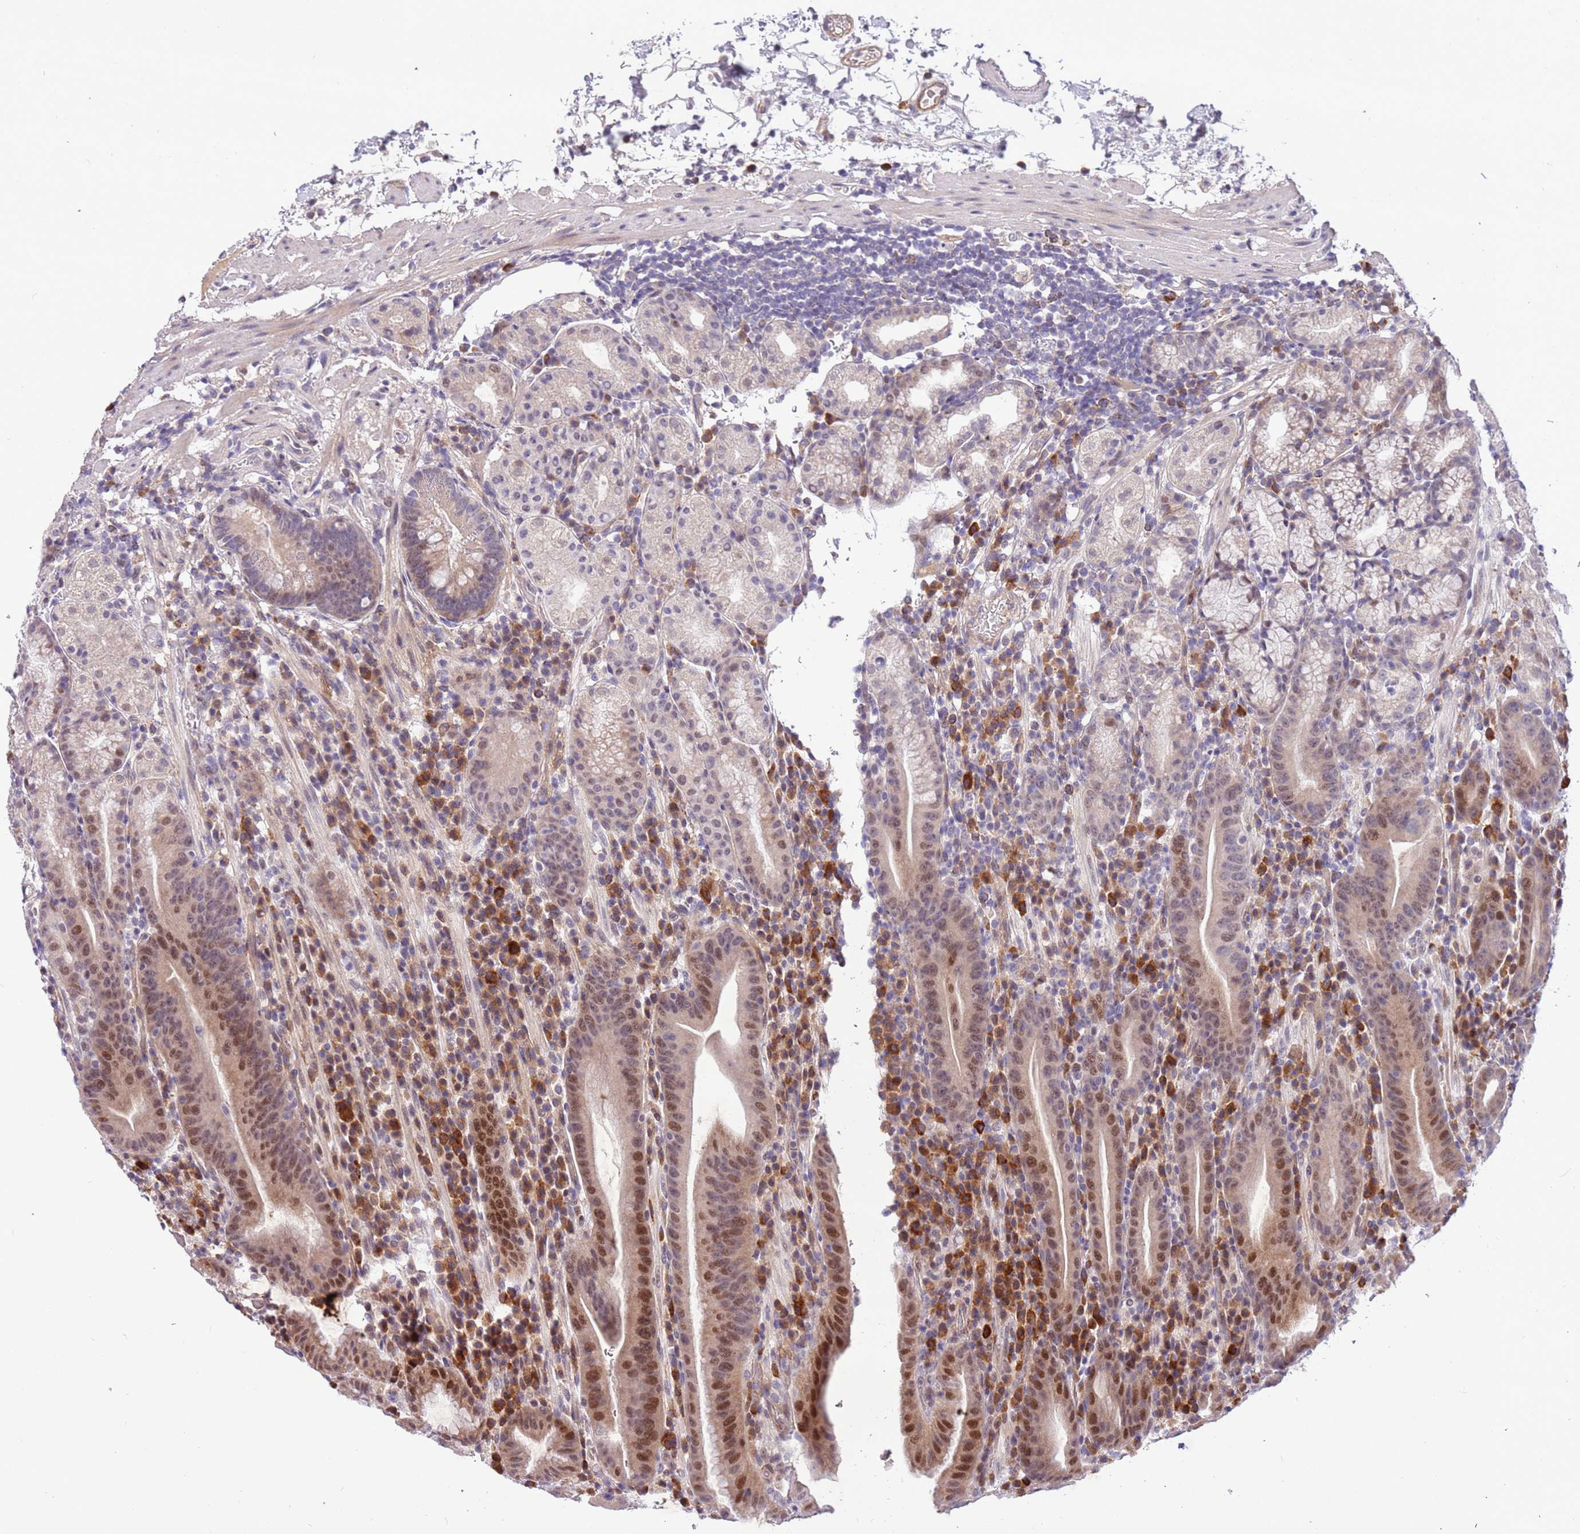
{"staining": {"intensity": "moderate", "quantity": "25%-75%", "location": "cytoplasmic/membranous,nuclear"}, "tissue": "stomach", "cell_type": "Glandular cells", "image_type": "normal", "snomed": [{"axis": "morphology", "description": "Normal tissue, NOS"}, {"axis": "morphology", "description": "Inflammation, NOS"}, {"axis": "topography", "description": "Stomach"}], "caption": "IHC image of benign stomach: stomach stained using immunohistochemistry reveals medium levels of moderate protein expression localized specifically in the cytoplasmic/membranous,nuclear of glandular cells, appearing as a cytoplasmic/membranous,nuclear brown color.", "gene": "MAGEF1", "patient": {"sex": "male", "age": 79}}